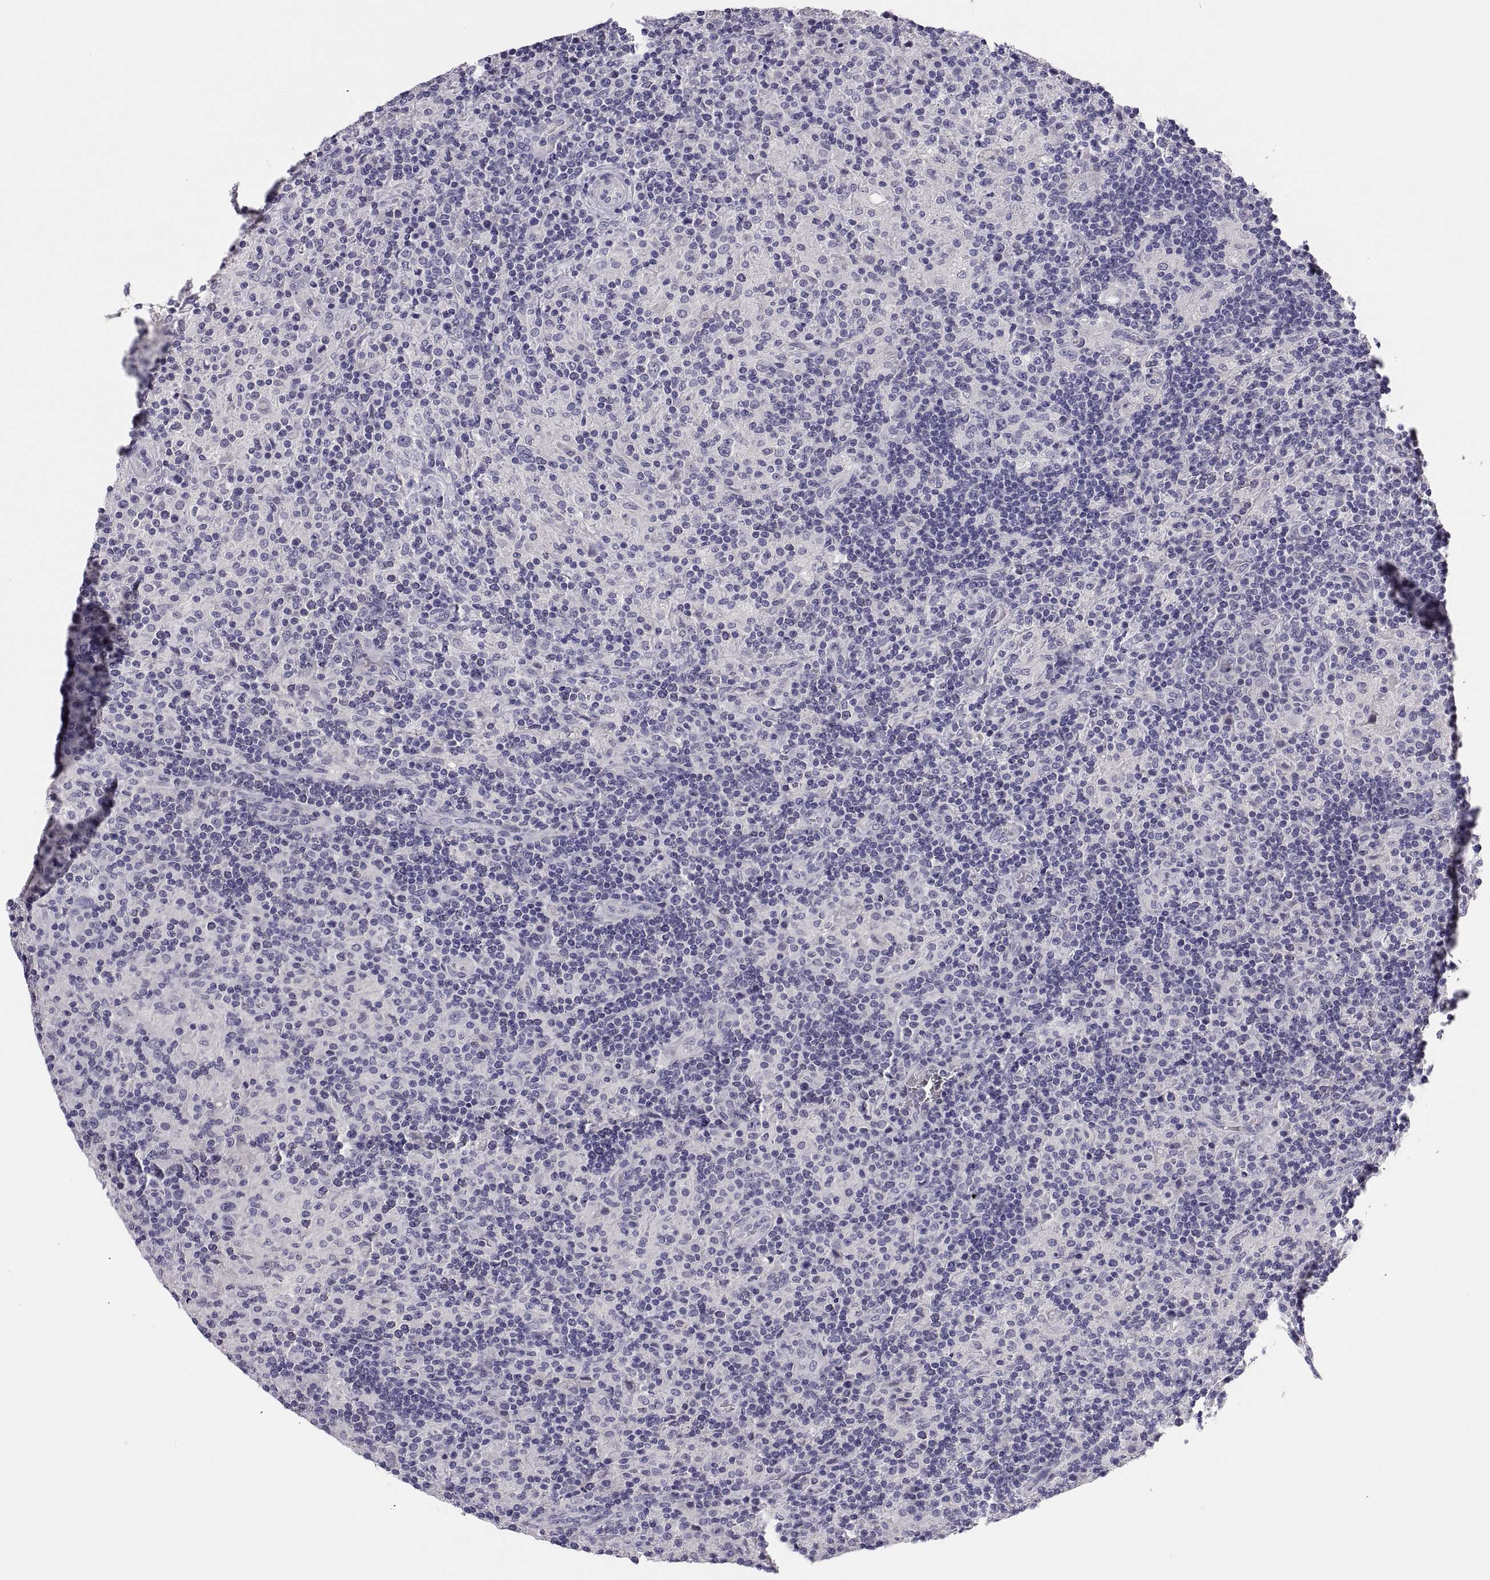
{"staining": {"intensity": "negative", "quantity": "none", "location": "none"}, "tissue": "lymphoma", "cell_type": "Tumor cells", "image_type": "cancer", "snomed": [{"axis": "morphology", "description": "Hodgkin's disease, NOS"}, {"axis": "topography", "description": "Lymph node"}], "caption": "Hodgkin's disease was stained to show a protein in brown. There is no significant expression in tumor cells.", "gene": "STRC", "patient": {"sex": "male", "age": 70}}